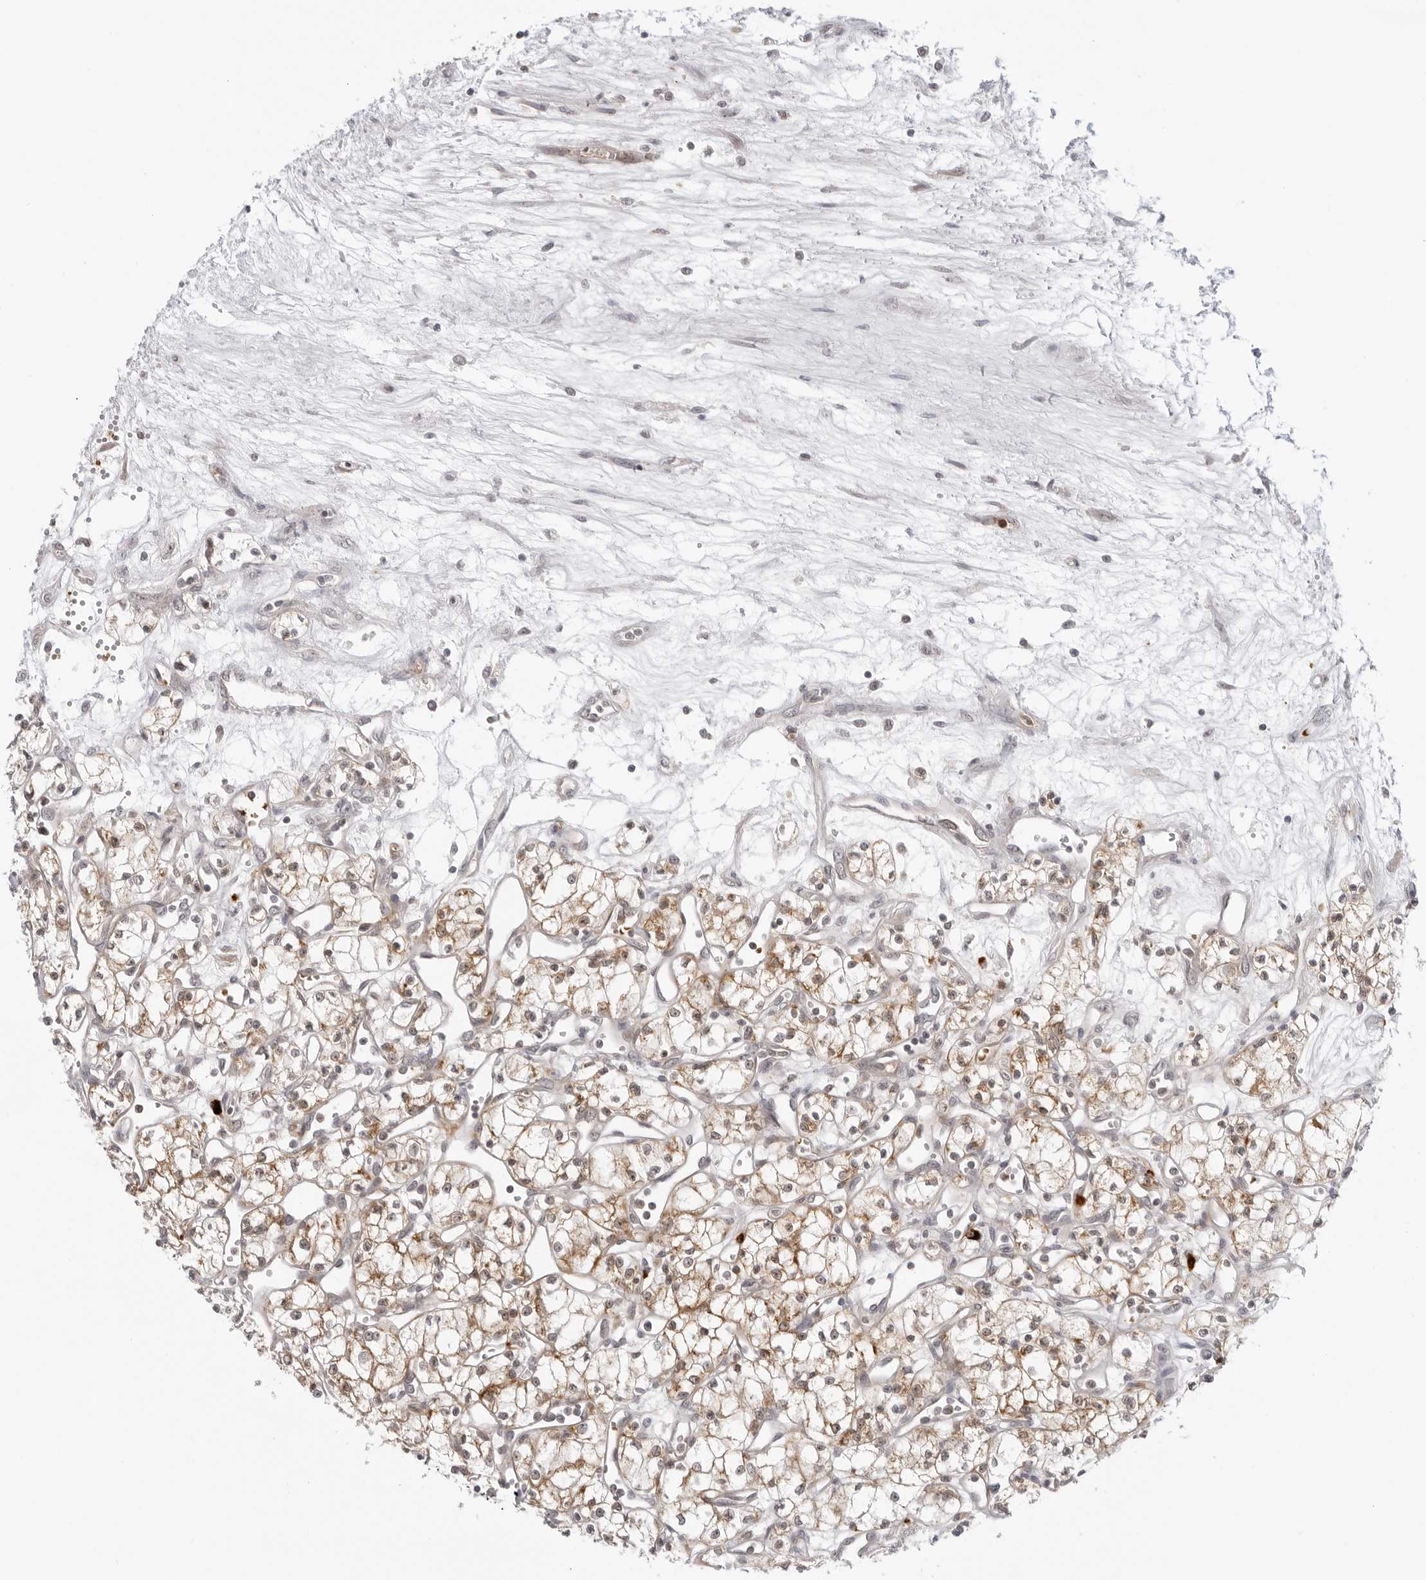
{"staining": {"intensity": "moderate", "quantity": "25%-75%", "location": "cytoplasmic/membranous"}, "tissue": "renal cancer", "cell_type": "Tumor cells", "image_type": "cancer", "snomed": [{"axis": "morphology", "description": "Adenocarcinoma, NOS"}, {"axis": "topography", "description": "Kidney"}], "caption": "A medium amount of moderate cytoplasmic/membranous expression is appreciated in about 25%-75% of tumor cells in renal cancer (adenocarcinoma) tissue. (DAB IHC, brown staining for protein, blue staining for nuclei).", "gene": "SUGCT", "patient": {"sex": "male", "age": 59}}